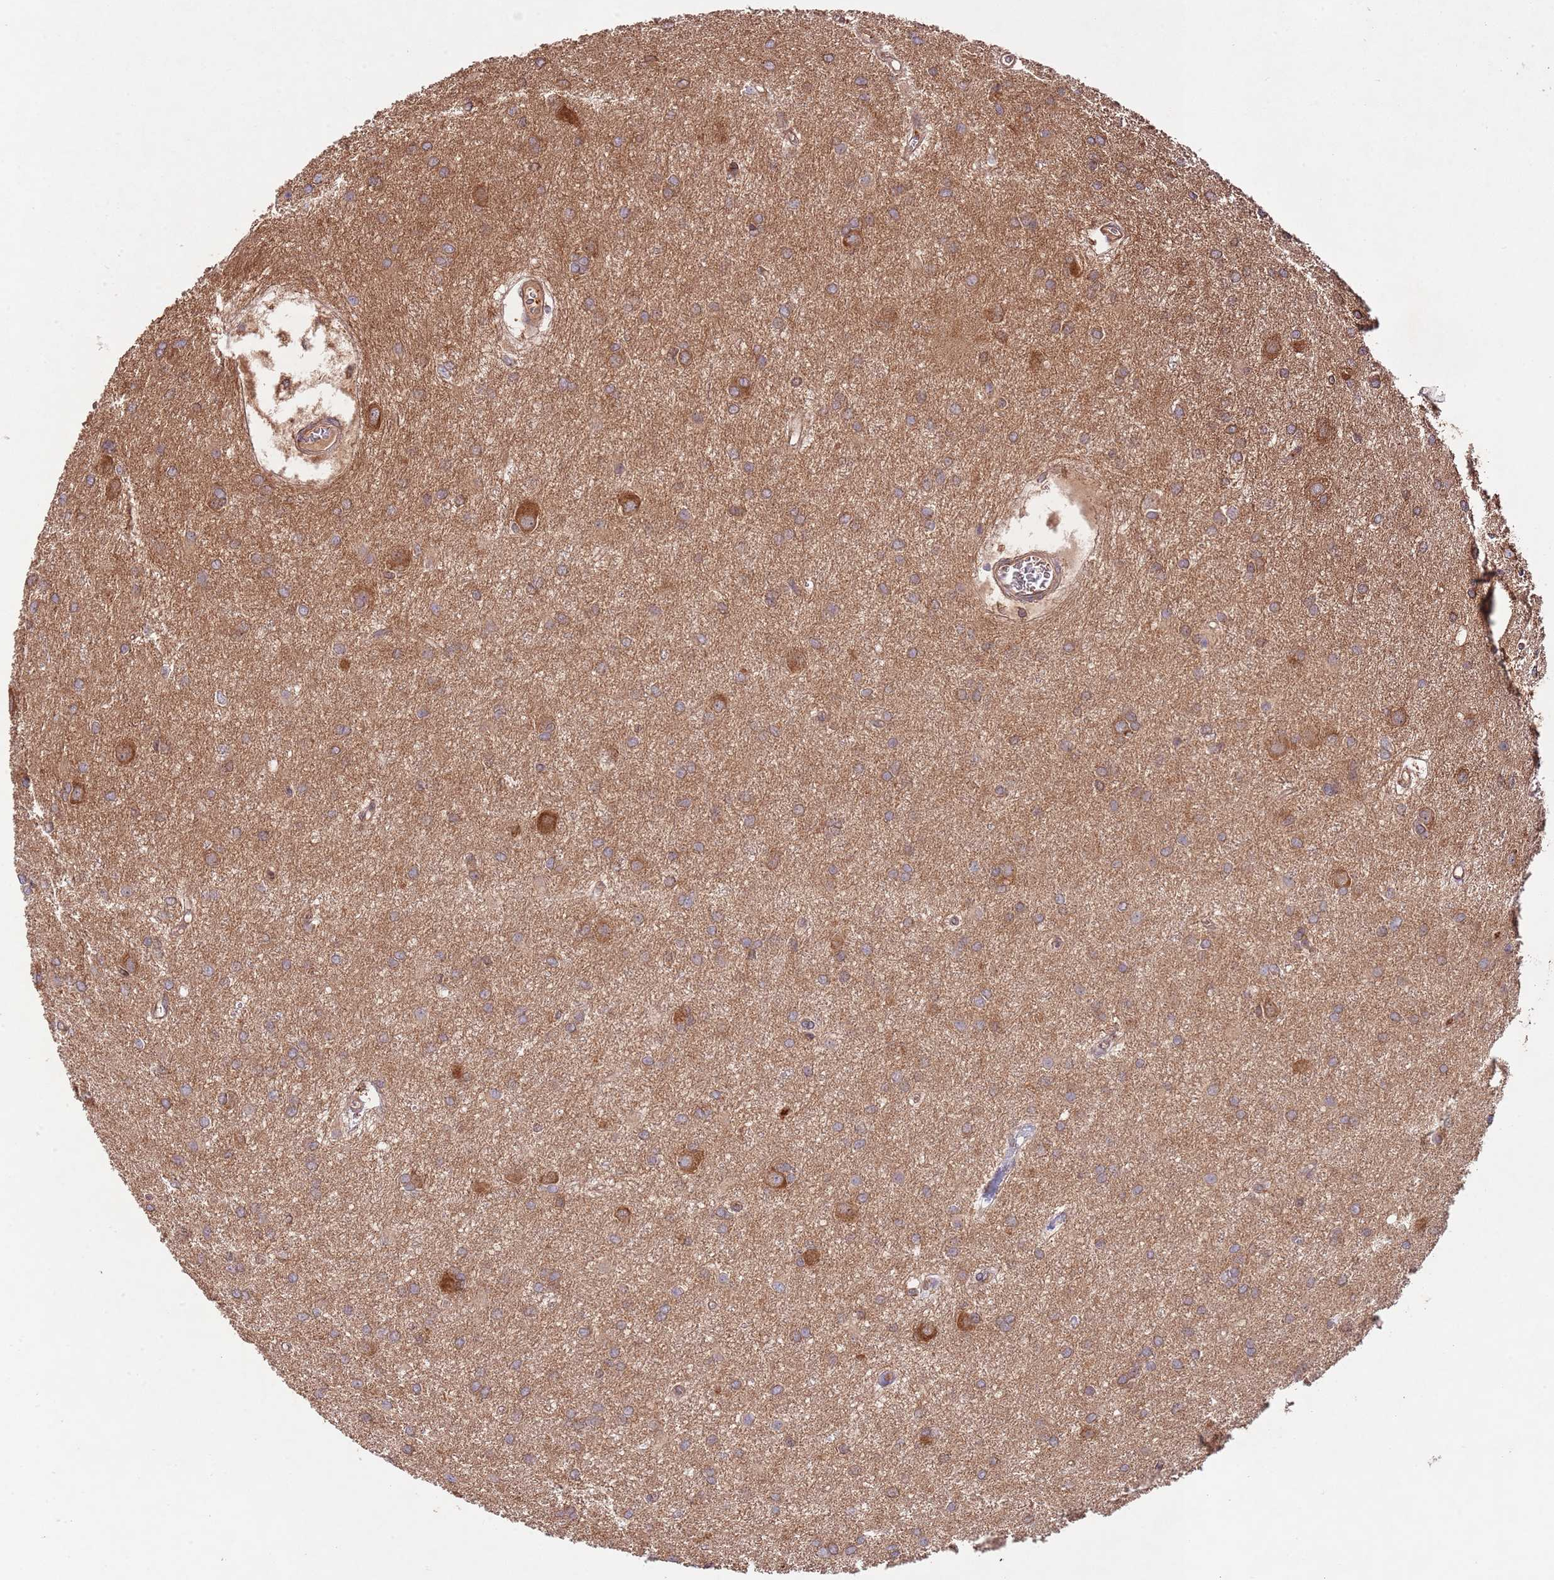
{"staining": {"intensity": "moderate", "quantity": "<25%", "location": "cytoplasmic/membranous"}, "tissue": "glioma", "cell_type": "Tumor cells", "image_type": "cancer", "snomed": [{"axis": "morphology", "description": "Glioma, malignant, High grade"}, {"axis": "topography", "description": "Brain"}], "caption": "Protein expression analysis of human glioma reveals moderate cytoplasmic/membranous expression in about <25% of tumor cells.", "gene": "RNF19B", "patient": {"sex": "female", "age": 50}}